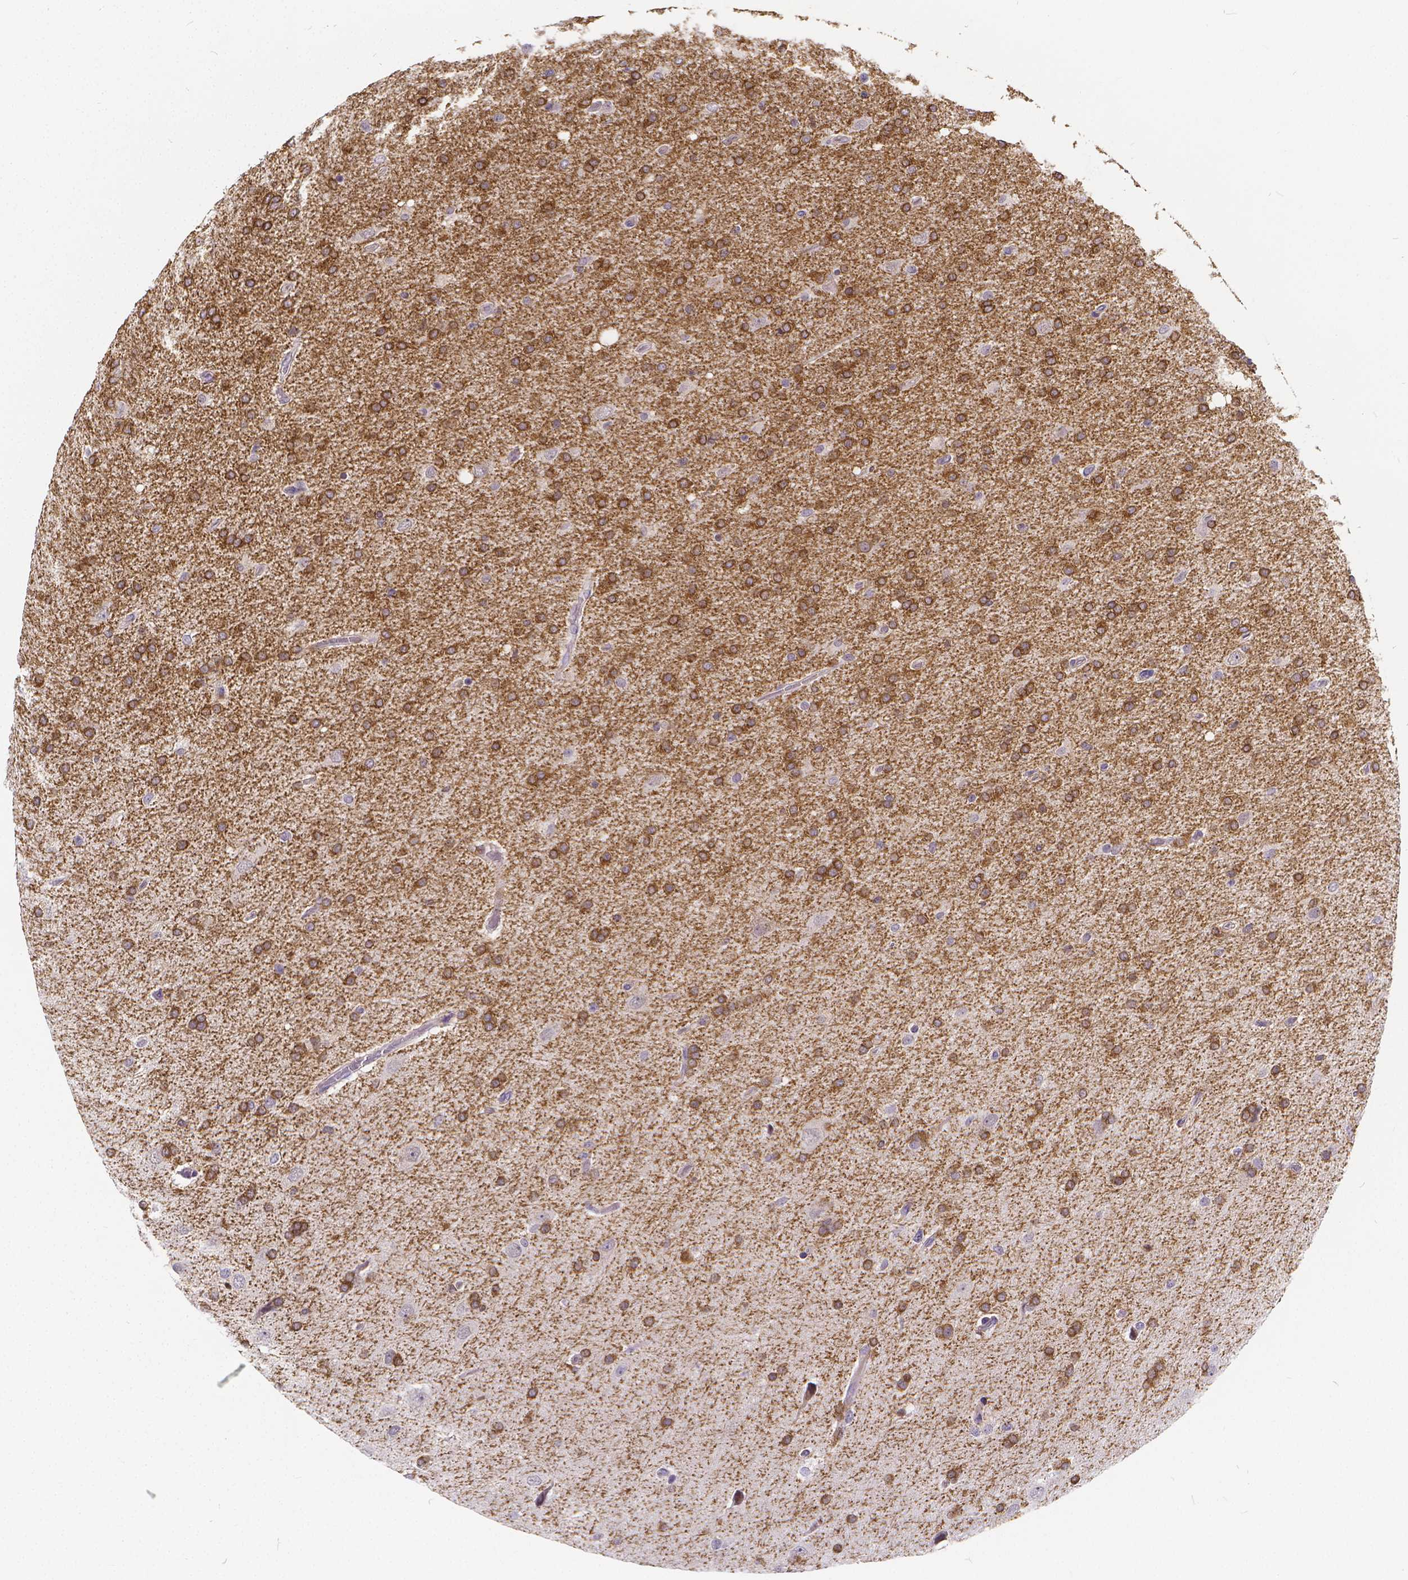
{"staining": {"intensity": "strong", "quantity": ">75%", "location": "cytoplasmic/membranous"}, "tissue": "glioma", "cell_type": "Tumor cells", "image_type": "cancer", "snomed": [{"axis": "morphology", "description": "Glioma, malignant, High grade"}, {"axis": "topography", "description": "Cerebral cortex"}], "caption": "Malignant glioma (high-grade) tissue shows strong cytoplasmic/membranous positivity in about >75% of tumor cells, visualized by immunohistochemistry. Immunohistochemistry stains the protein in brown and the nuclei are stained blue.", "gene": "GLRB", "patient": {"sex": "male", "age": 70}}